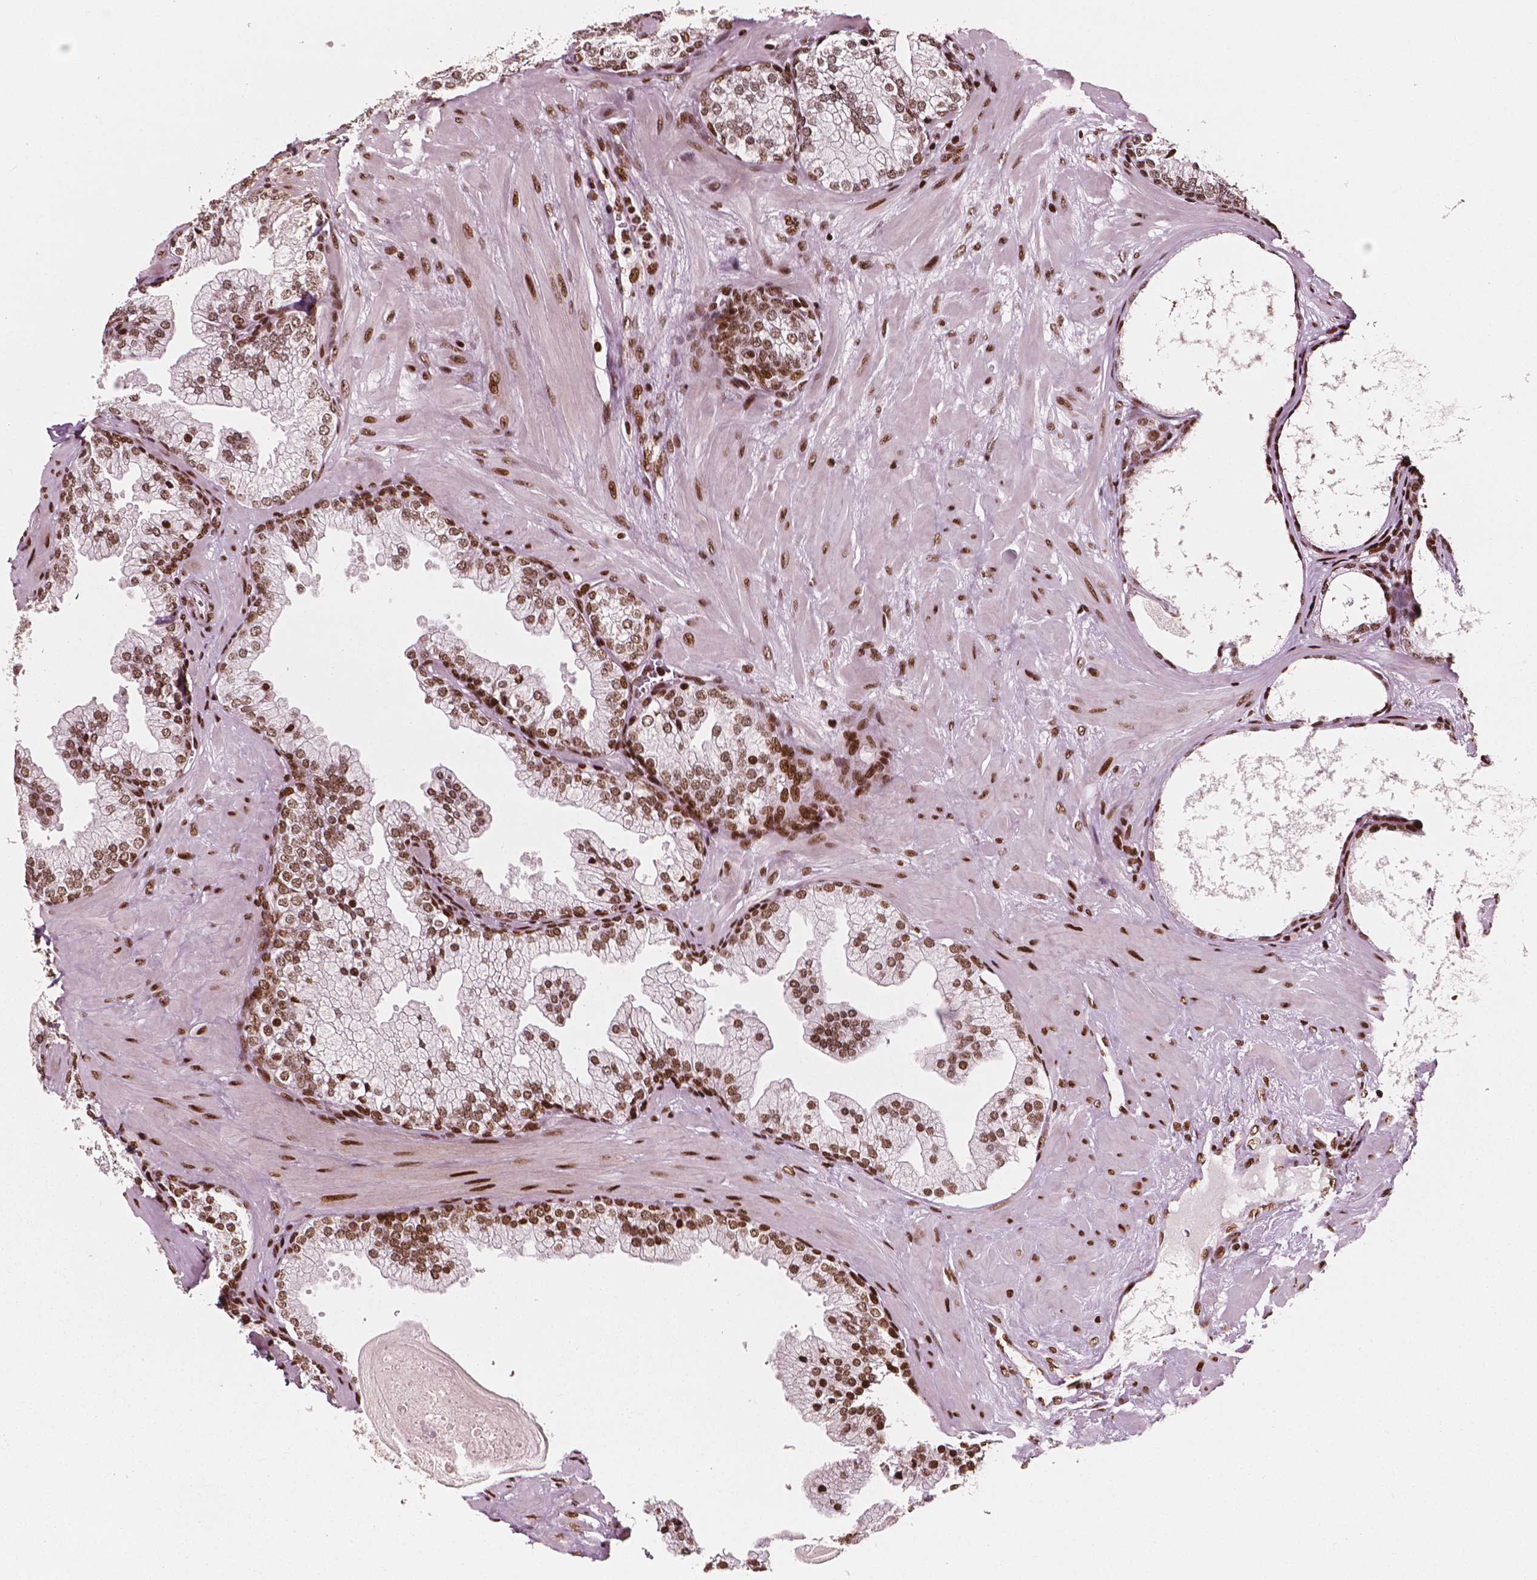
{"staining": {"intensity": "strong", "quantity": ">75%", "location": "nuclear"}, "tissue": "prostate", "cell_type": "Glandular cells", "image_type": "normal", "snomed": [{"axis": "morphology", "description": "Normal tissue, NOS"}, {"axis": "topography", "description": "Prostate"}, {"axis": "topography", "description": "Peripheral nerve tissue"}], "caption": "The image shows immunohistochemical staining of unremarkable prostate. There is strong nuclear positivity is present in approximately >75% of glandular cells.", "gene": "CTCF", "patient": {"sex": "male", "age": 61}}